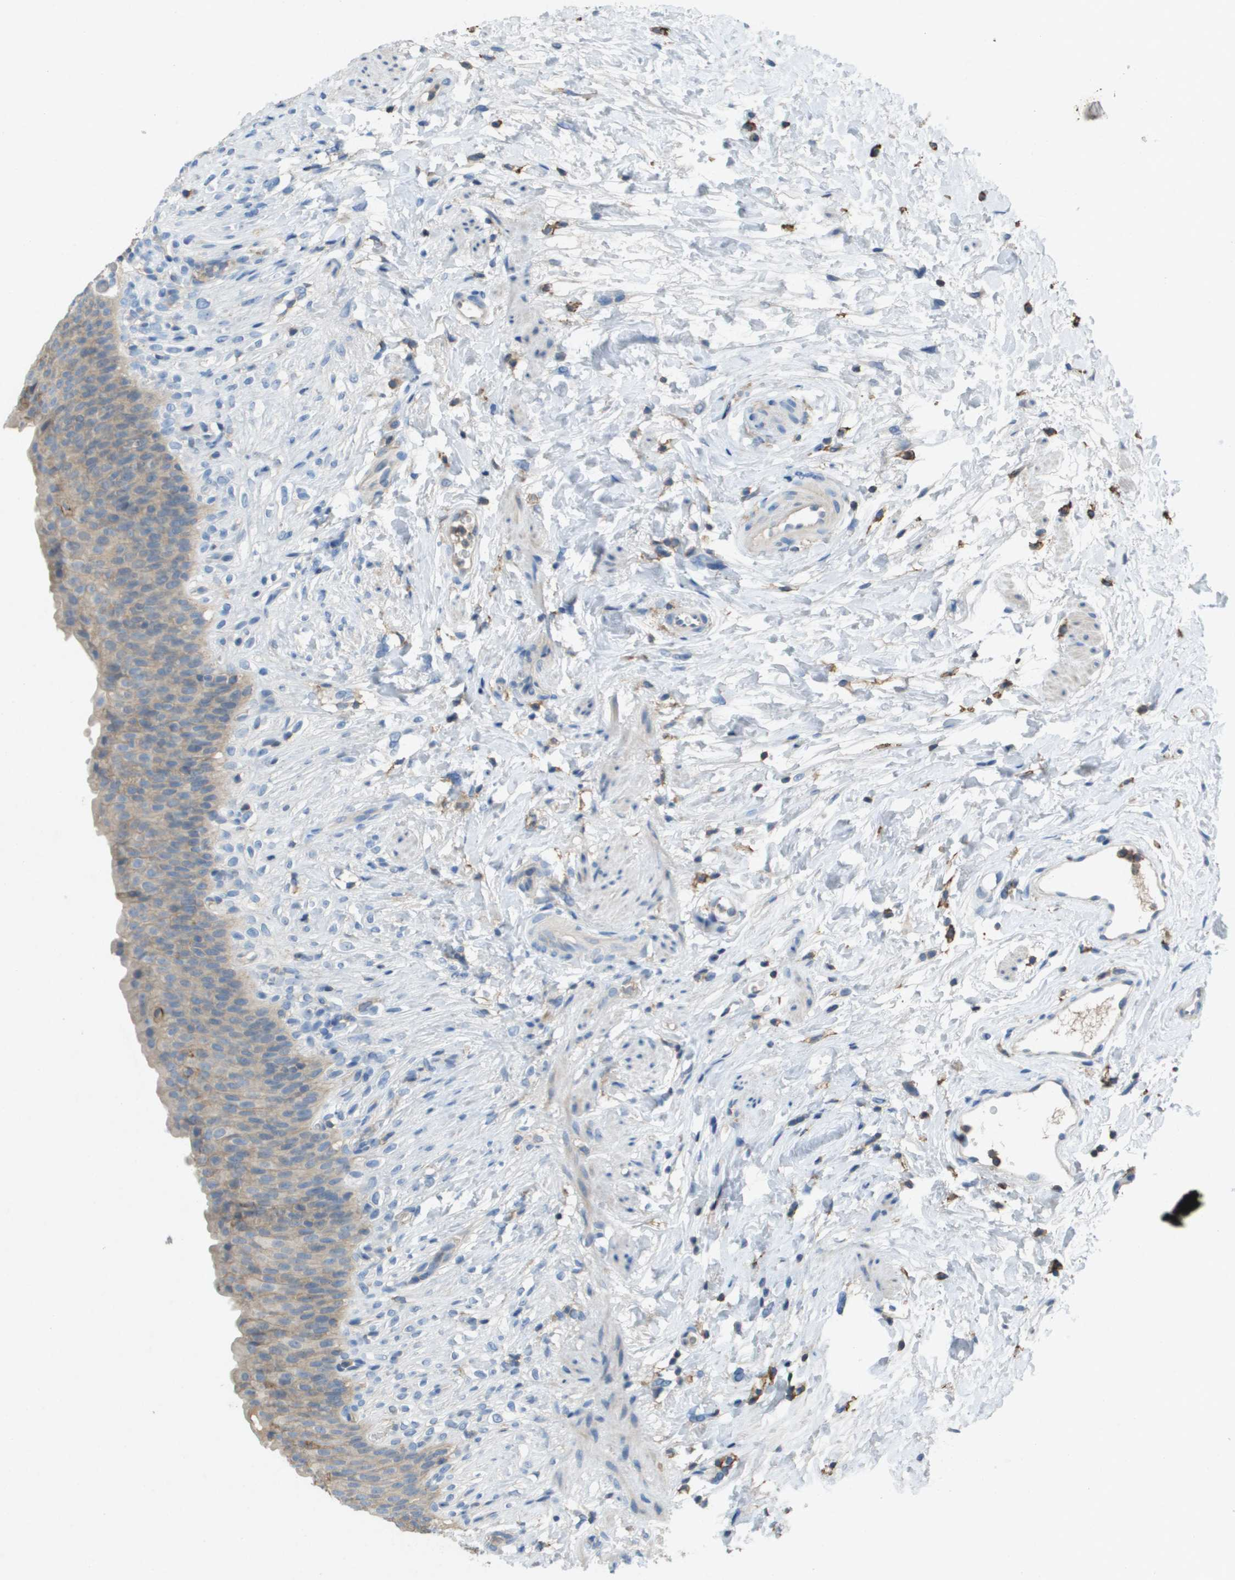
{"staining": {"intensity": "weak", "quantity": "<25%", "location": "cytoplasmic/membranous"}, "tissue": "urinary bladder", "cell_type": "Urothelial cells", "image_type": "normal", "snomed": [{"axis": "morphology", "description": "Normal tissue, NOS"}, {"axis": "topography", "description": "Urinary bladder"}], "caption": "Immunohistochemical staining of normal human urinary bladder reveals no significant expression in urothelial cells. (Brightfield microscopy of DAB (3,3'-diaminobenzidine) immunohistochemistry at high magnification).", "gene": "CLCA4", "patient": {"sex": "female", "age": 79}}